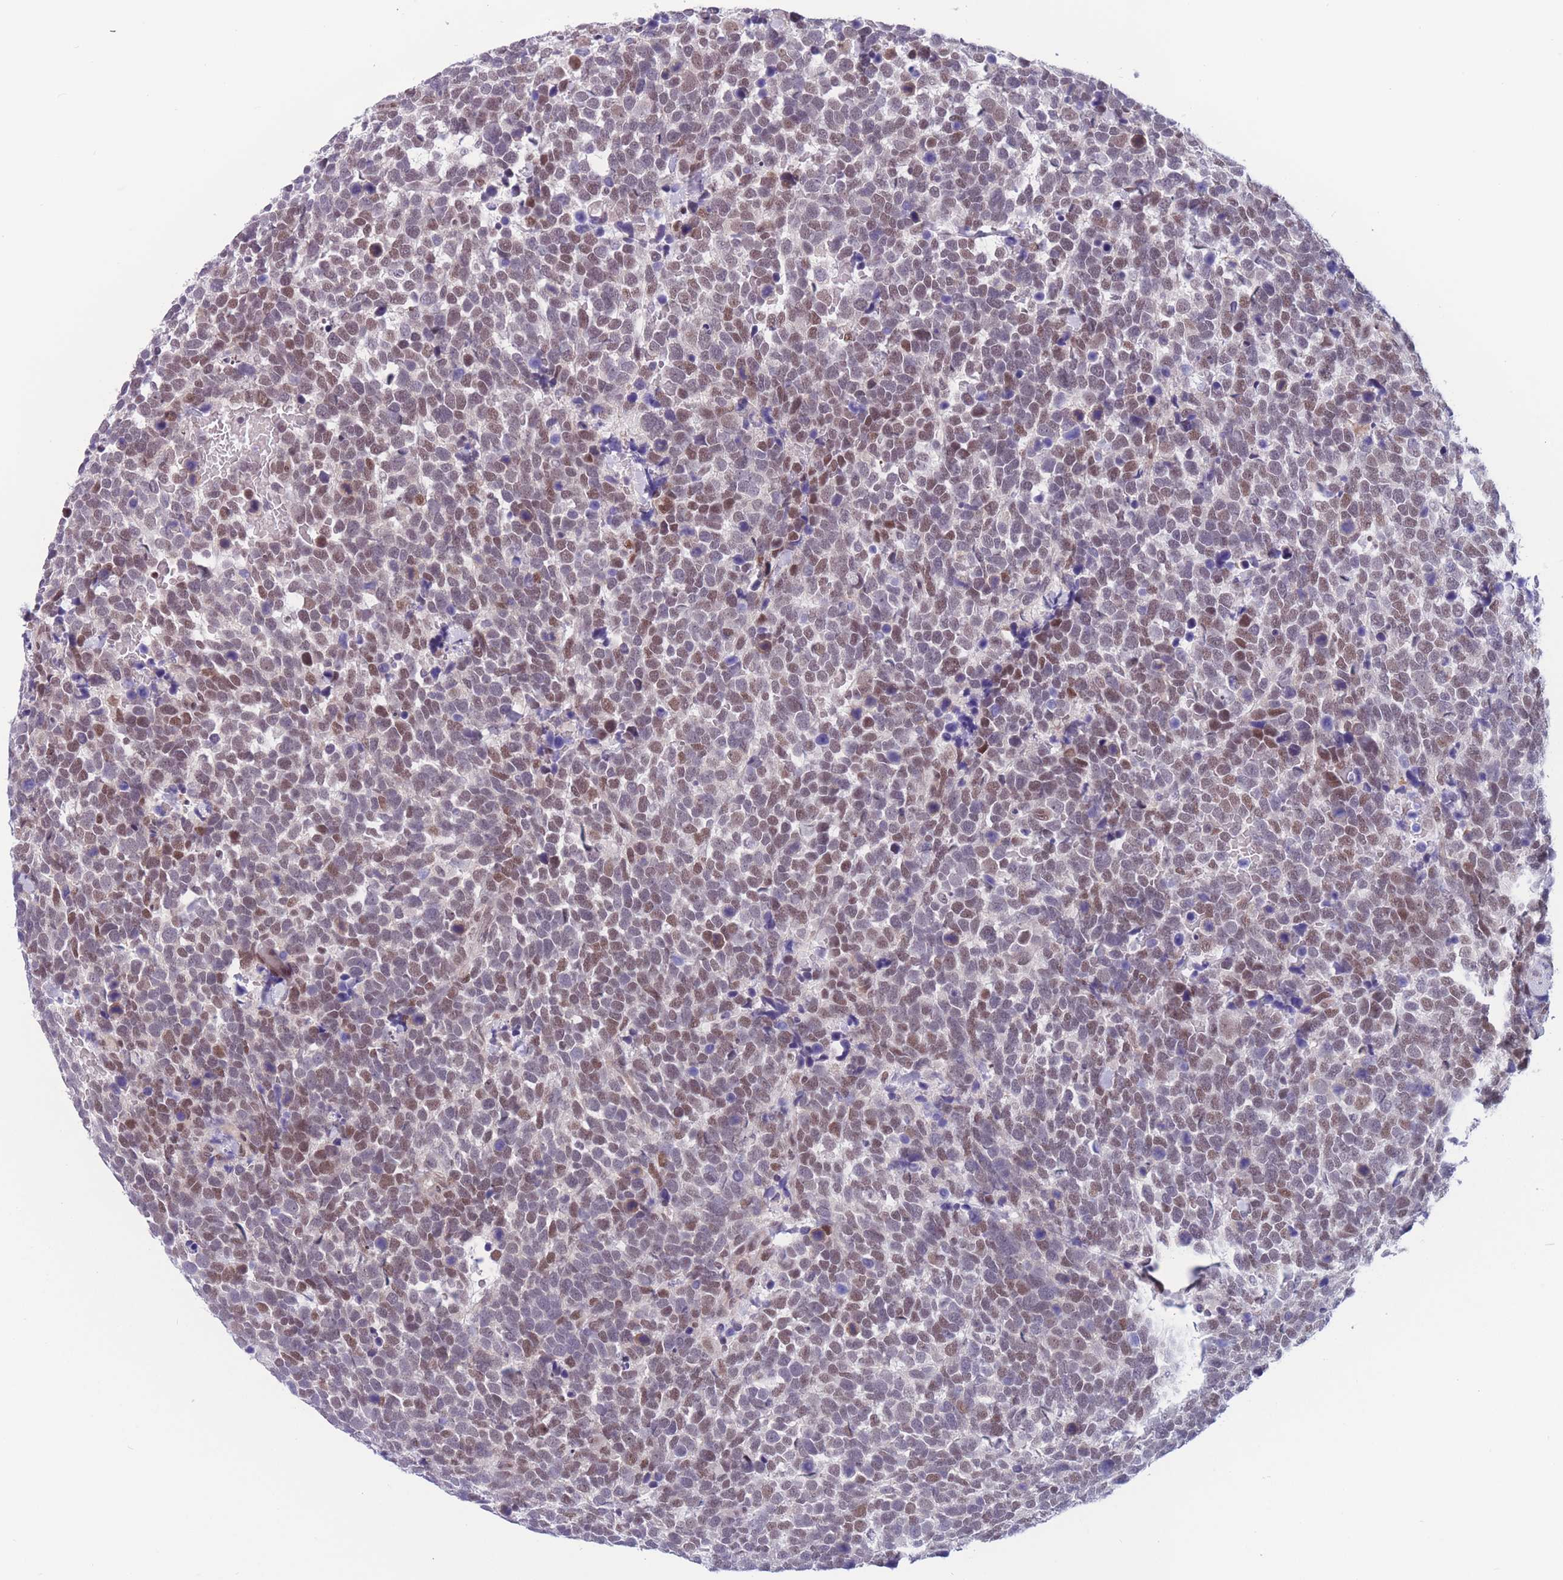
{"staining": {"intensity": "moderate", "quantity": "25%-75%", "location": "nuclear"}, "tissue": "urothelial cancer", "cell_type": "Tumor cells", "image_type": "cancer", "snomed": [{"axis": "morphology", "description": "Urothelial carcinoma, High grade"}, {"axis": "topography", "description": "Urinary bladder"}], "caption": "Approximately 25%-75% of tumor cells in high-grade urothelial carcinoma show moderate nuclear protein staining as visualized by brown immunohistochemical staining.", "gene": "BCL9L", "patient": {"sex": "female", "age": 82}}